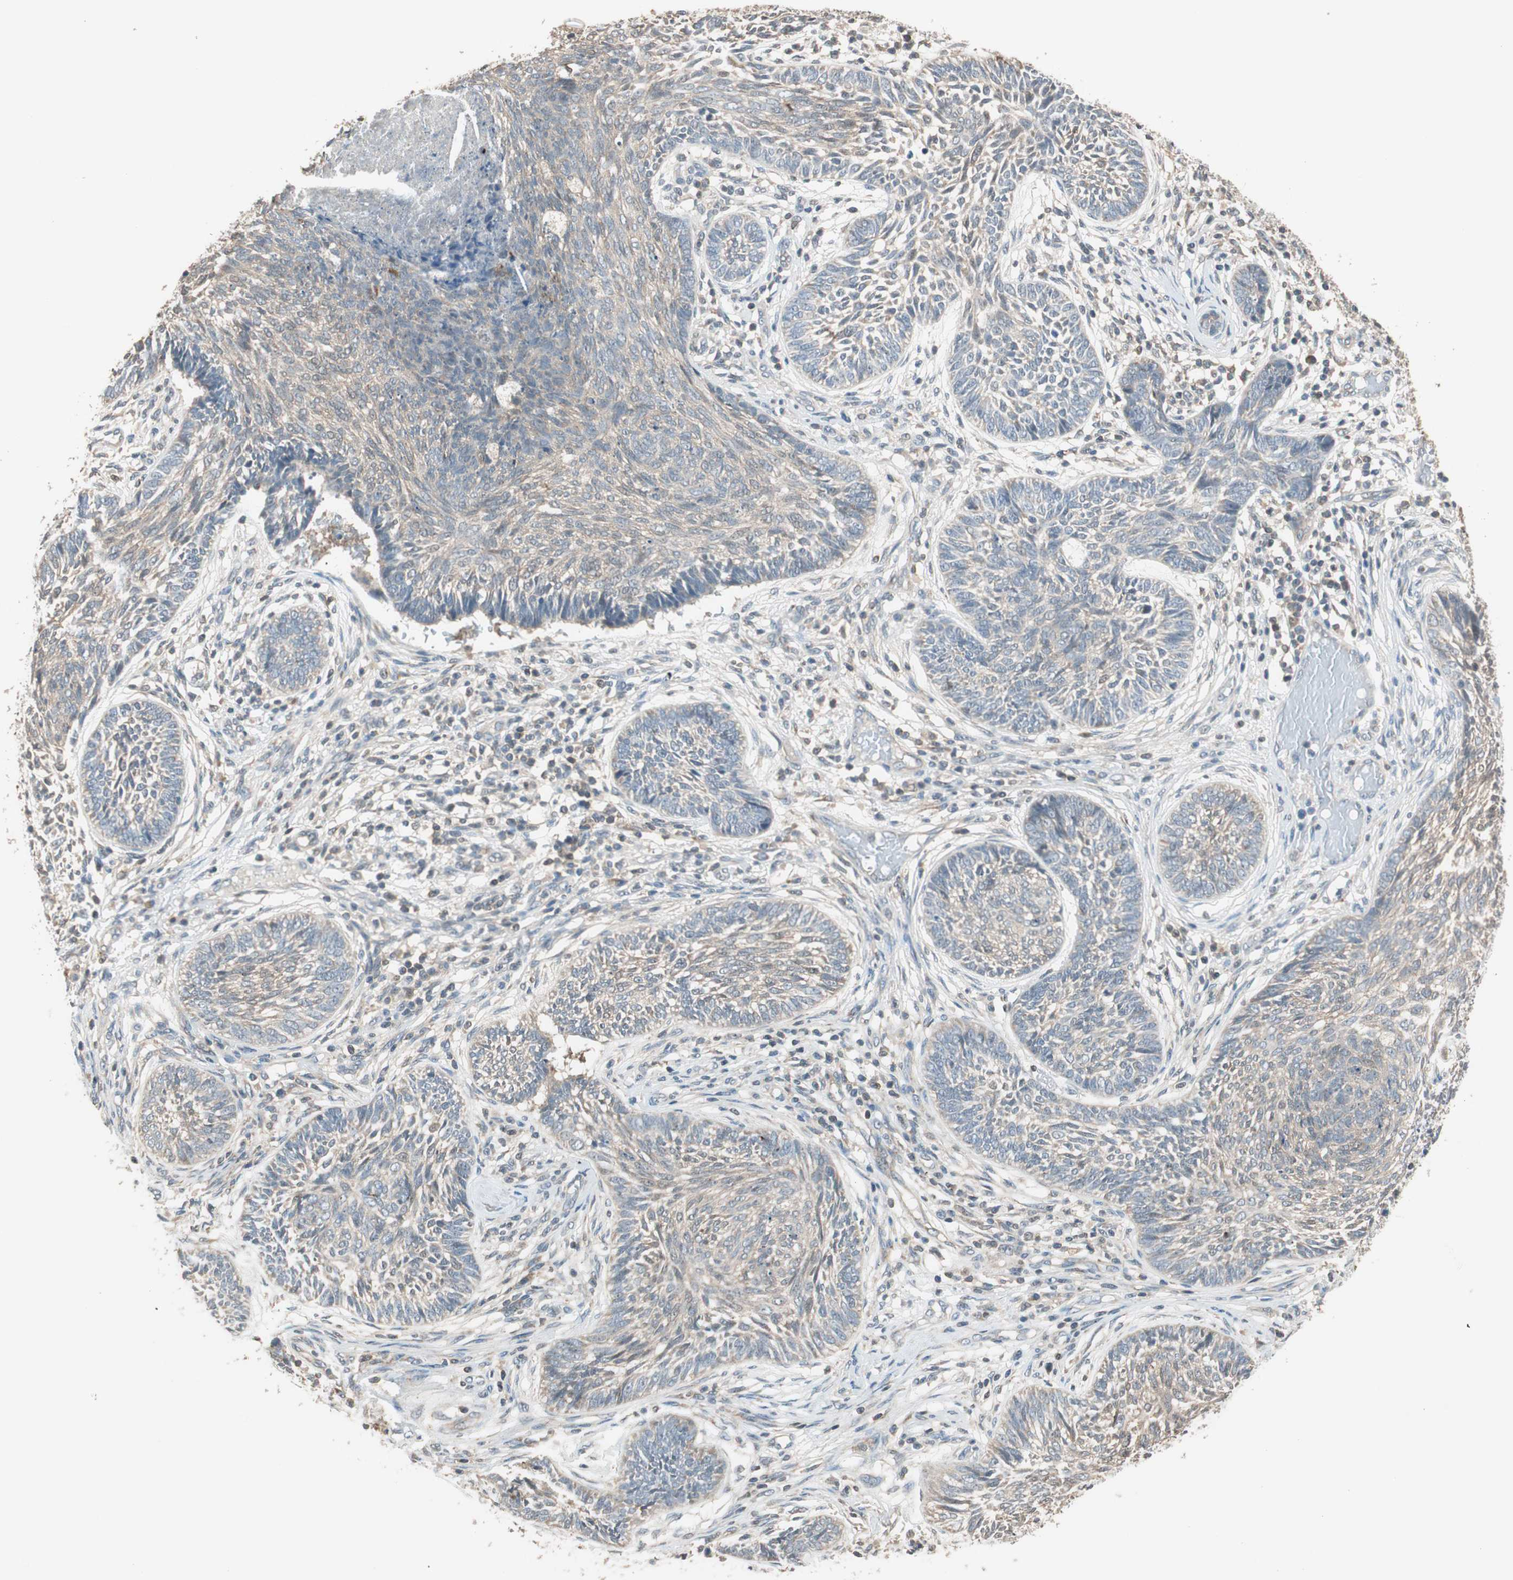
{"staining": {"intensity": "weak", "quantity": "<25%", "location": "cytoplasmic/membranous"}, "tissue": "skin cancer", "cell_type": "Tumor cells", "image_type": "cancer", "snomed": [{"axis": "morphology", "description": "Papilloma, NOS"}, {"axis": "morphology", "description": "Basal cell carcinoma"}, {"axis": "topography", "description": "Skin"}], "caption": "Immunohistochemistry photomicrograph of neoplastic tissue: skin cancer (papilloma) stained with DAB exhibits no significant protein positivity in tumor cells.", "gene": "TRIM21", "patient": {"sex": "male", "age": 87}}